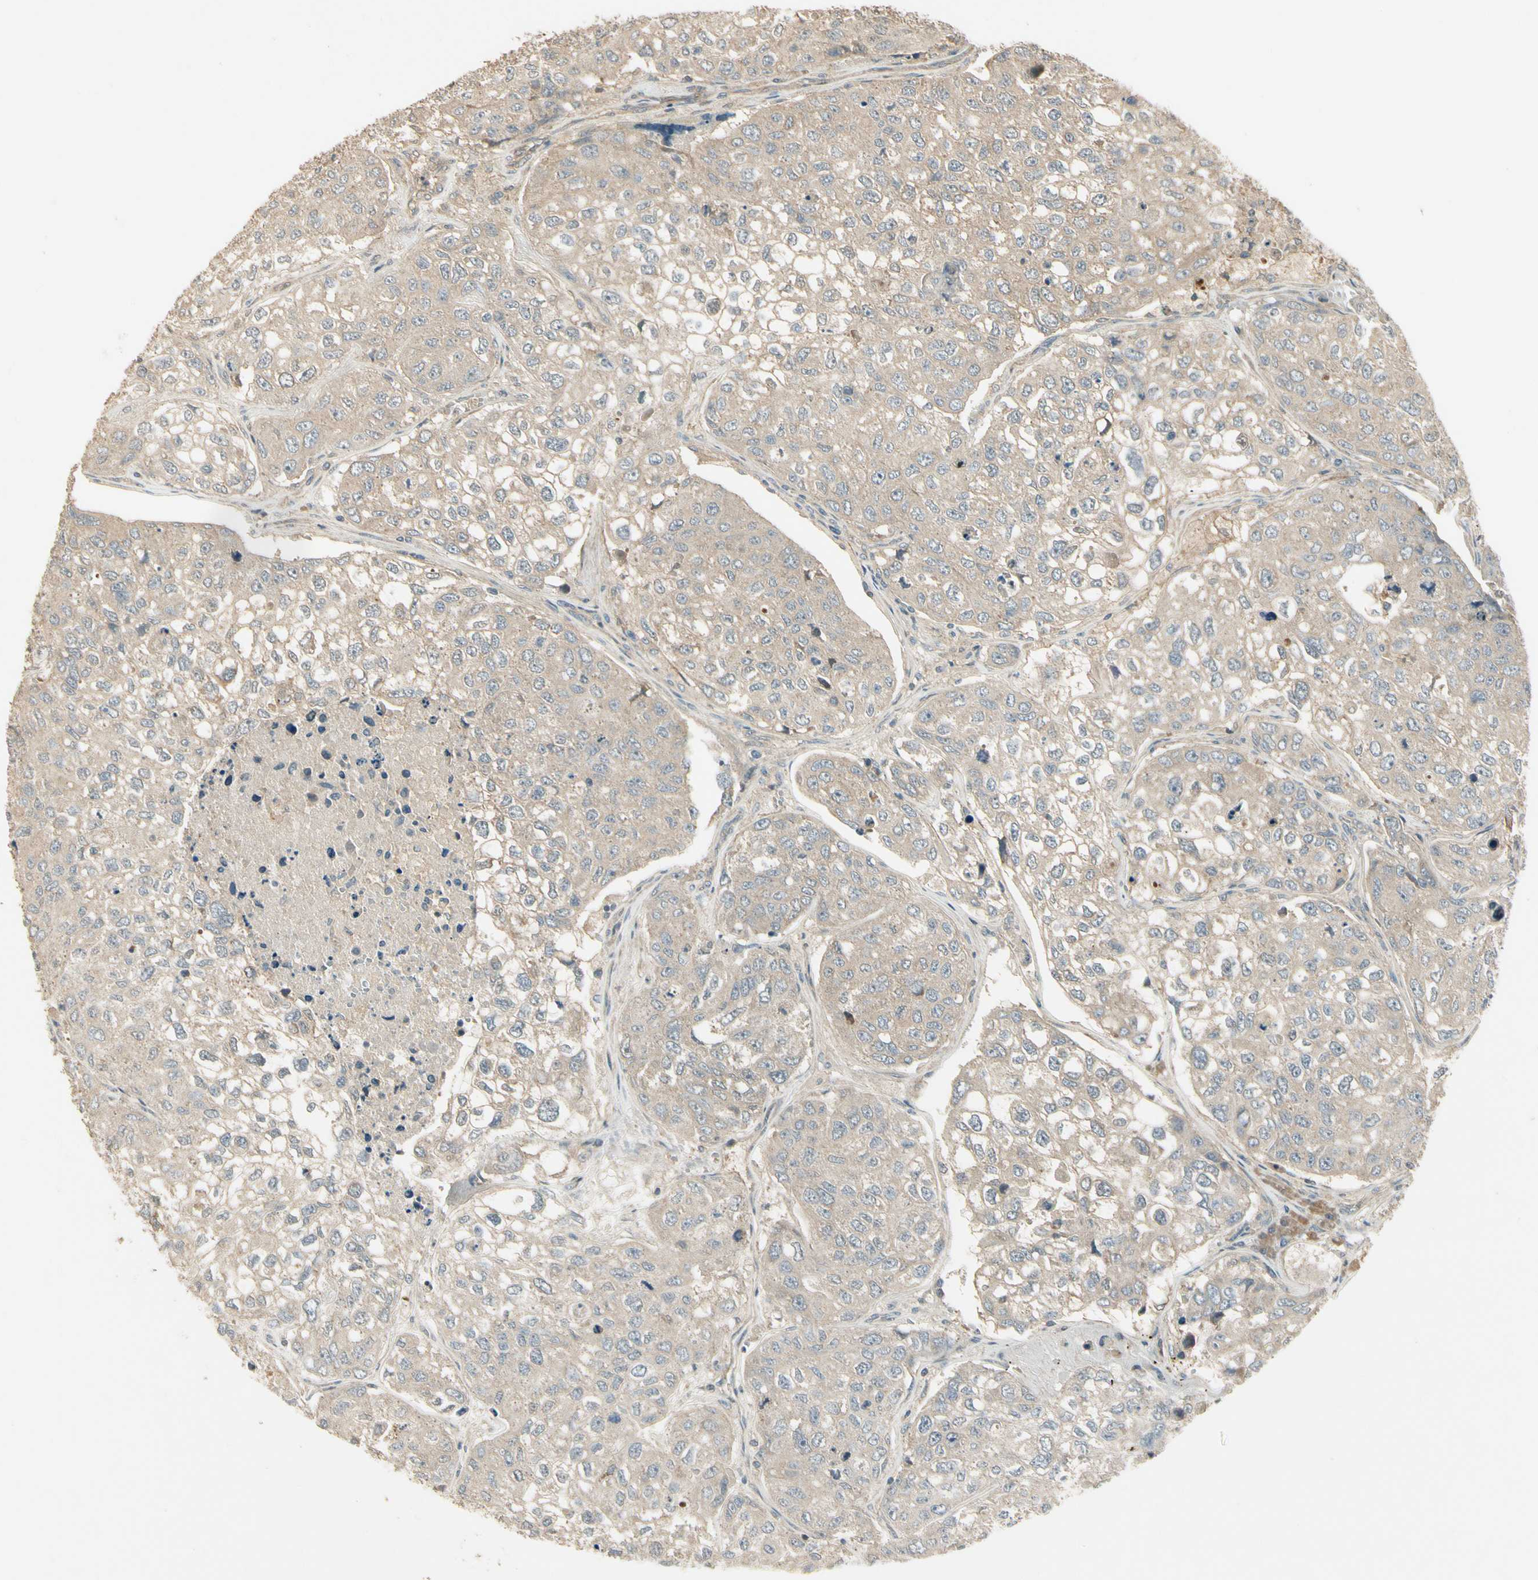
{"staining": {"intensity": "weak", "quantity": ">75%", "location": "cytoplasmic/membranous"}, "tissue": "urothelial cancer", "cell_type": "Tumor cells", "image_type": "cancer", "snomed": [{"axis": "morphology", "description": "Urothelial carcinoma, High grade"}, {"axis": "topography", "description": "Lymph node"}, {"axis": "topography", "description": "Urinary bladder"}], "caption": "Immunohistochemical staining of urothelial carcinoma (high-grade) demonstrates low levels of weak cytoplasmic/membranous staining in about >75% of tumor cells. (Brightfield microscopy of DAB IHC at high magnification).", "gene": "ACVR1", "patient": {"sex": "male", "age": 51}}